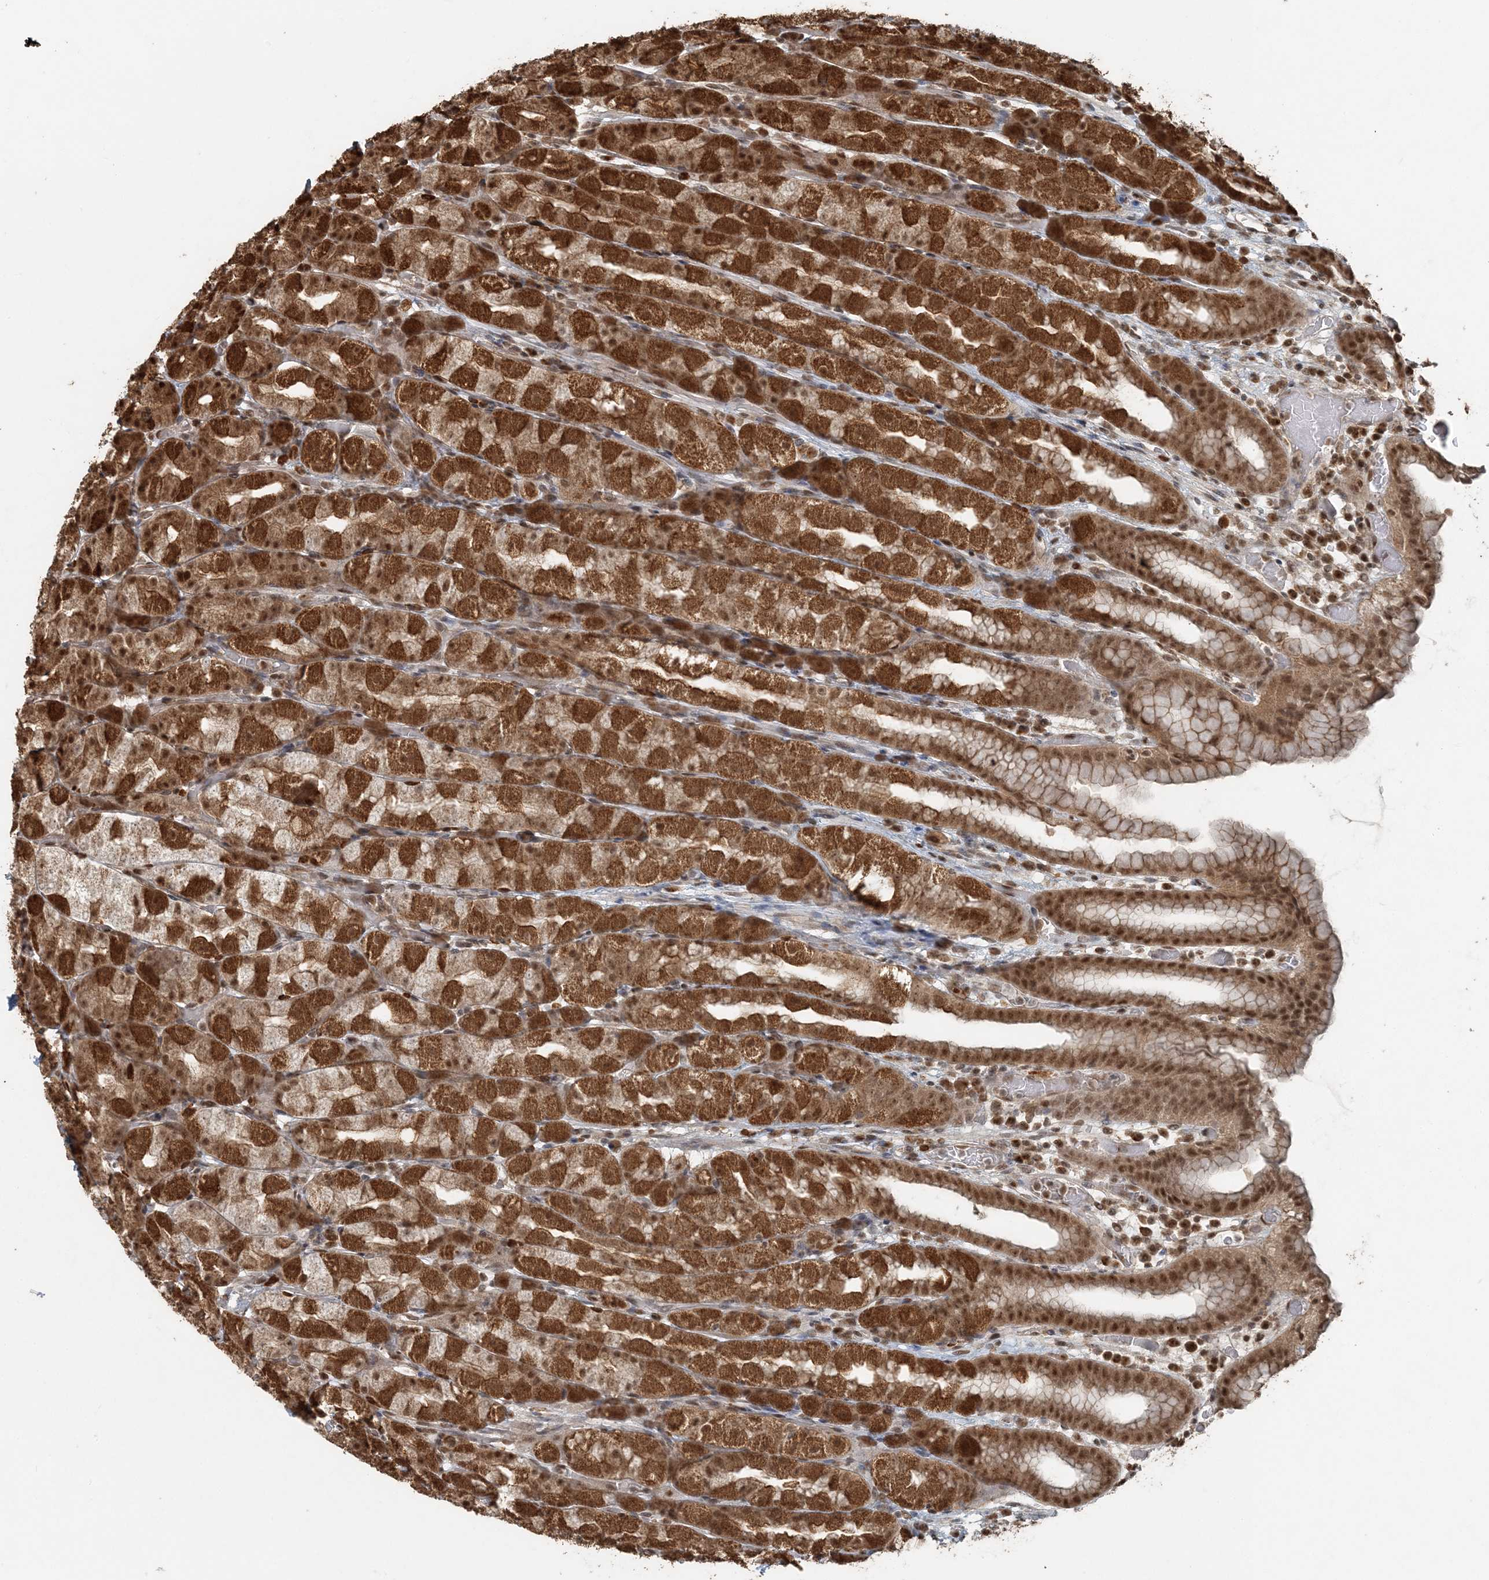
{"staining": {"intensity": "strong", "quantity": ">75%", "location": "cytoplasmic/membranous,nuclear"}, "tissue": "stomach", "cell_type": "Glandular cells", "image_type": "normal", "snomed": [{"axis": "morphology", "description": "Normal tissue, NOS"}, {"axis": "topography", "description": "Stomach, upper"}], "caption": "Stomach stained with IHC exhibits strong cytoplasmic/membranous,nuclear staining in approximately >75% of glandular cells.", "gene": "ARHGAP35", "patient": {"sex": "male", "age": 68}}